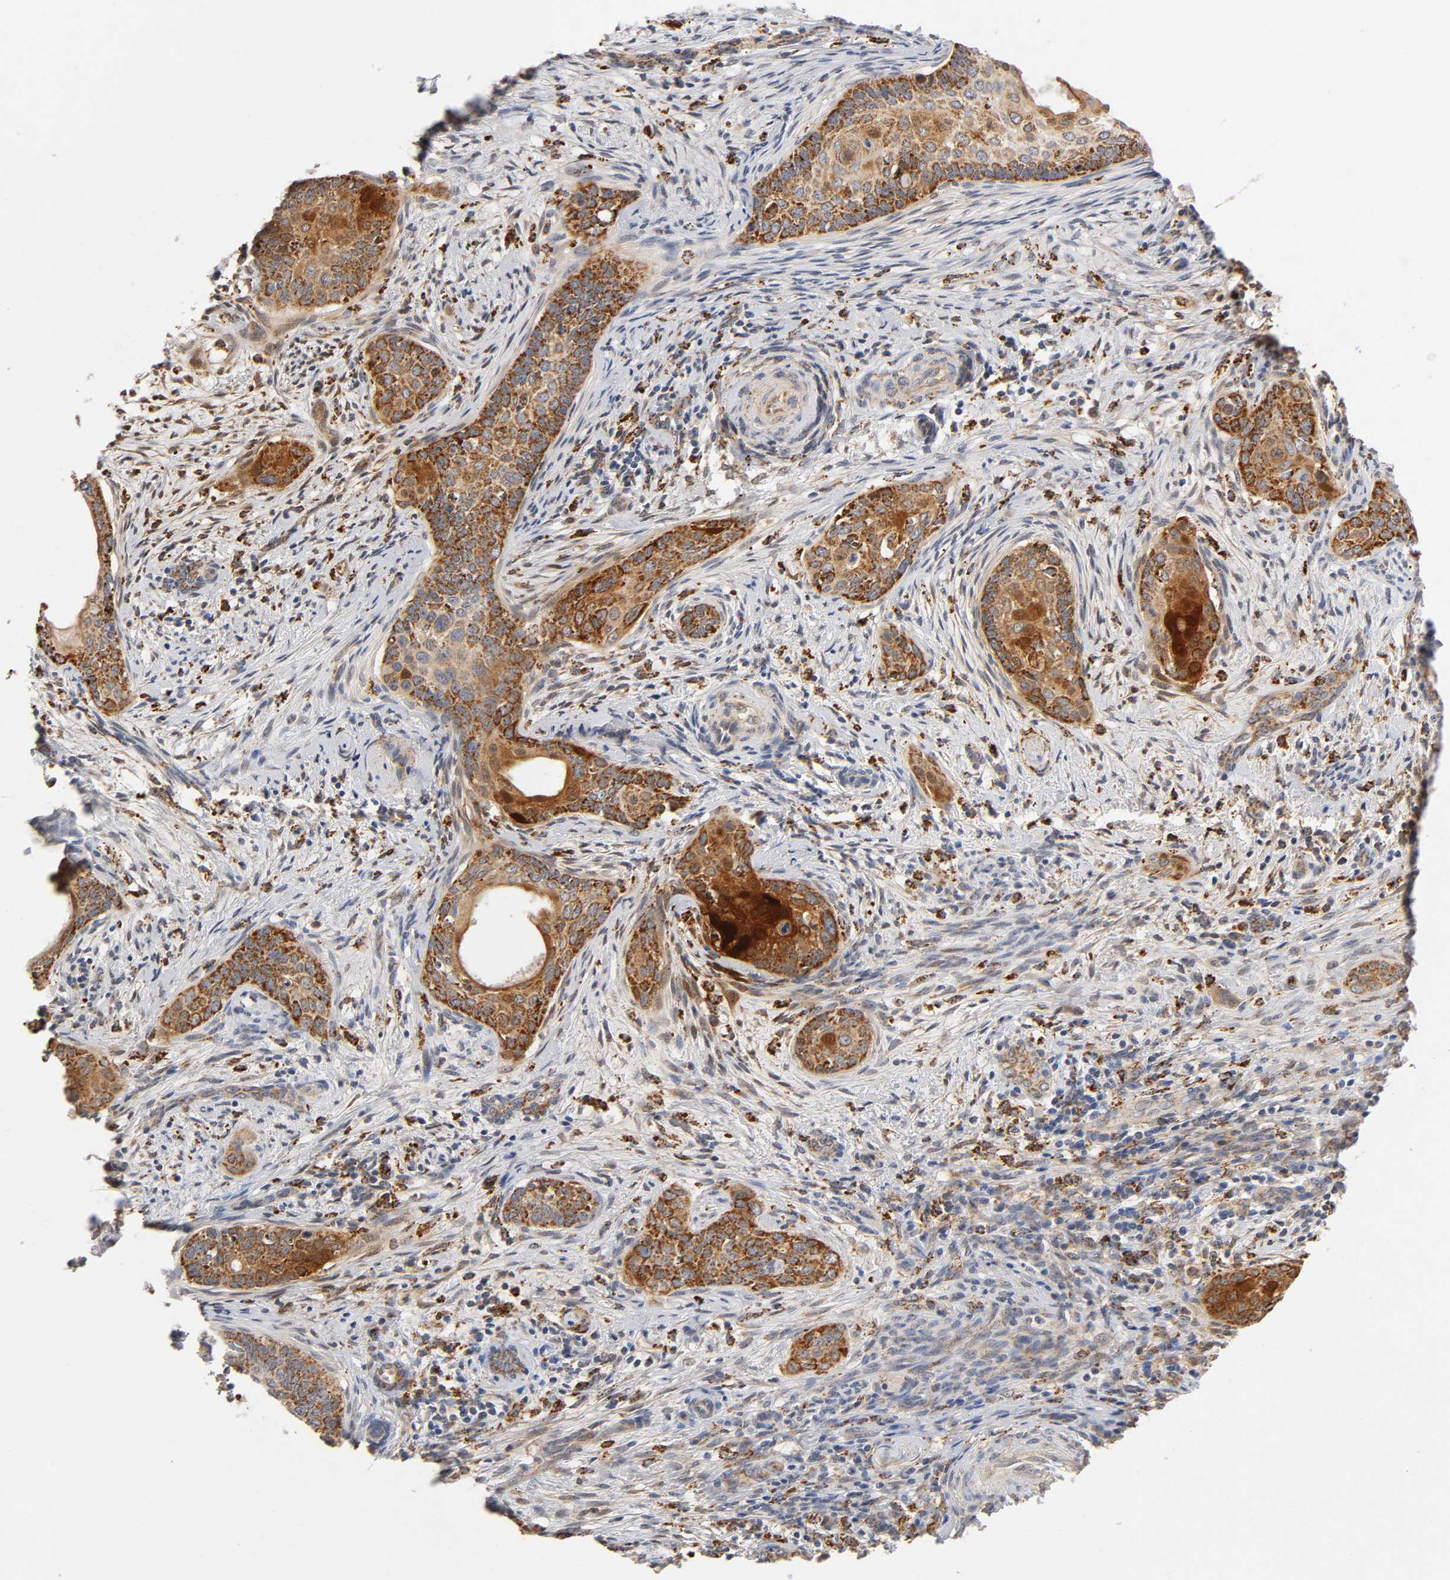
{"staining": {"intensity": "strong", "quantity": ">75%", "location": "cytoplasmic/membranous"}, "tissue": "cervical cancer", "cell_type": "Tumor cells", "image_type": "cancer", "snomed": [{"axis": "morphology", "description": "Squamous cell carcinoma, NOS"}, {"axis": "topography", "description": "Cervix"}], "caption": "There is high levels of strong cytoplasmic/membranous staining in tumor cells of cervical cancer, as demonstrated by immunohistochemical staining (brown color).", "gene": "ISG15", "patient": {"sex": "female", "age": 33}}